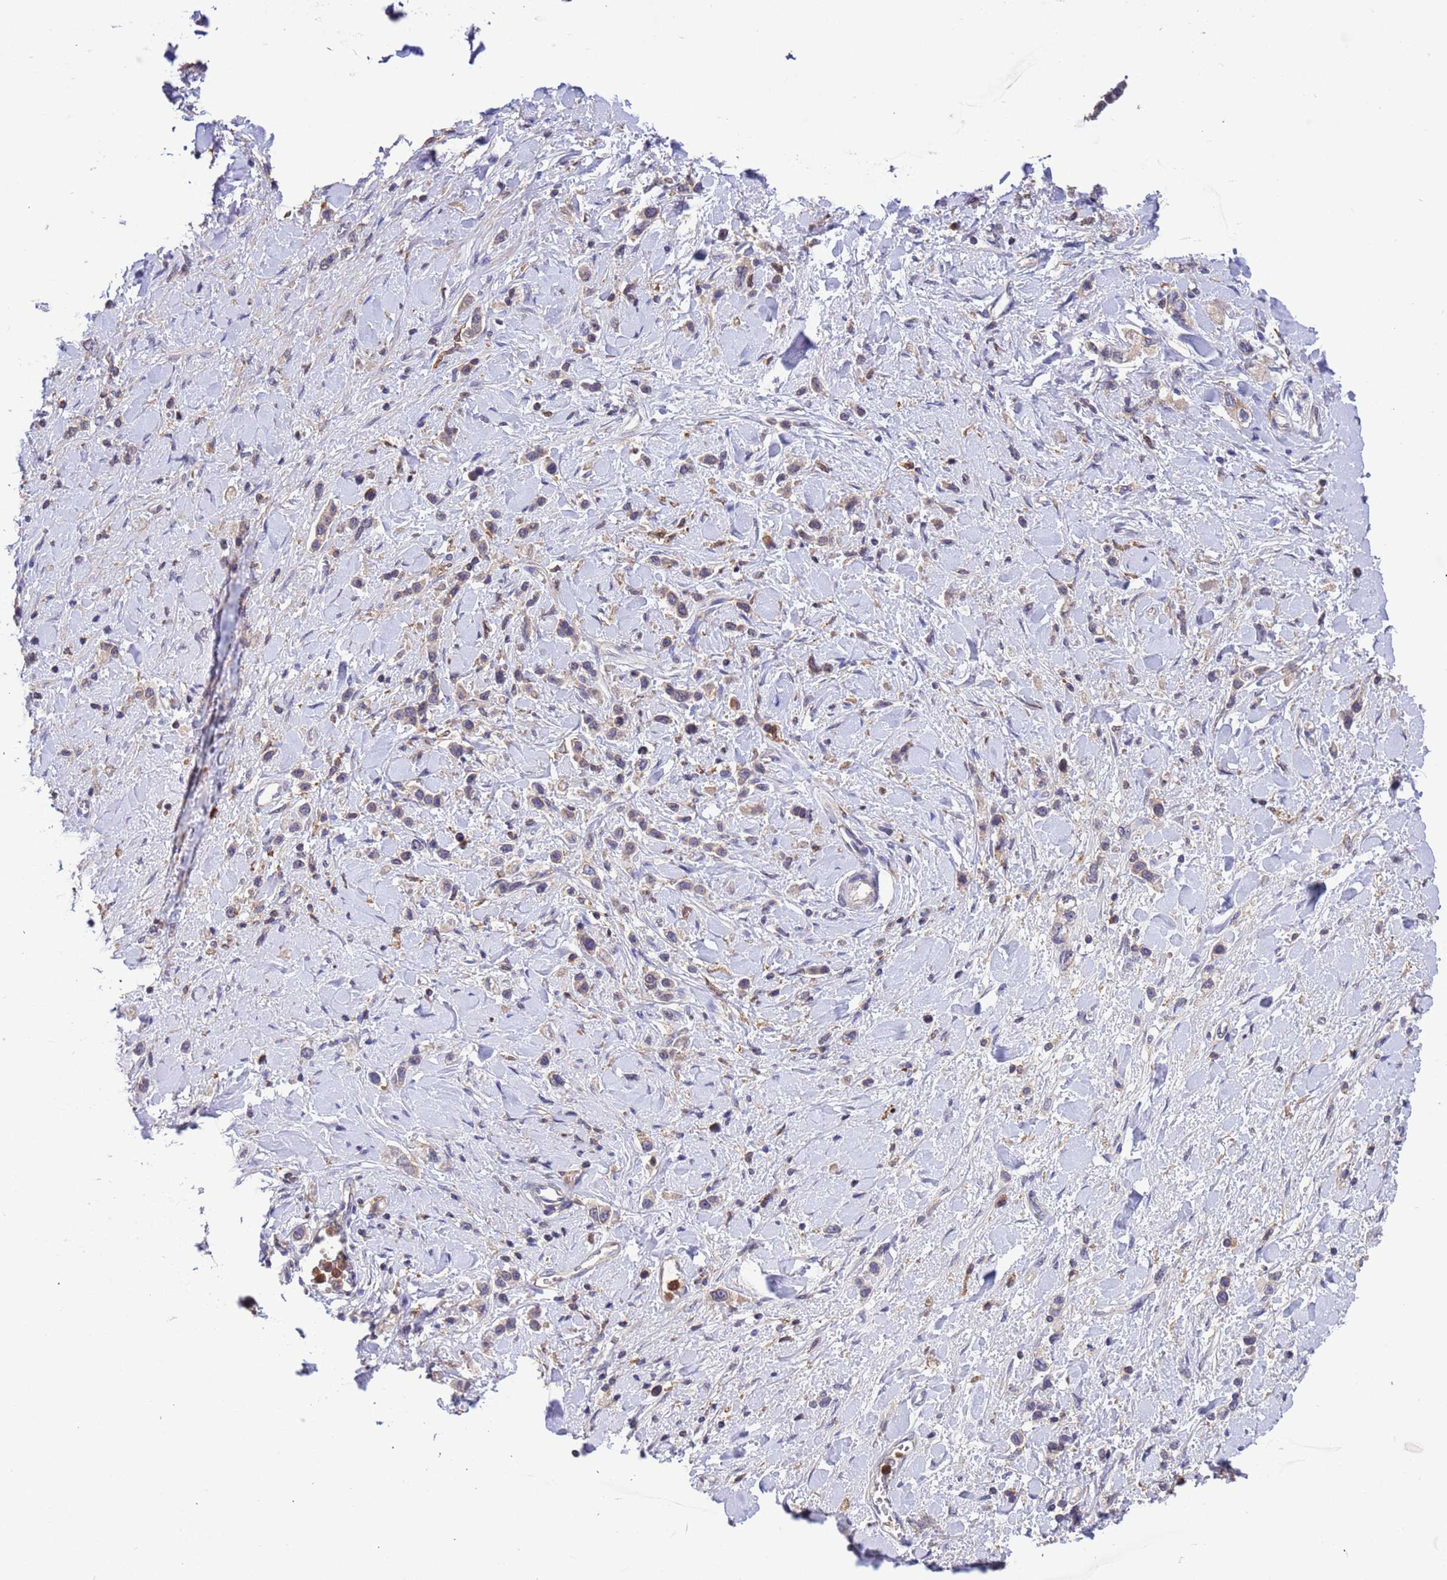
{"staining": {"intensity": "negative", "quantity": "none", "location": "none"}, "tissue": "stomach cancer", "cell_type": "Tumor cells", "image_type": "cancer", "snomed": [{"axis": "morphology", "description": "Normal tissue, NOS"}, {"axis": "morphology", "description": "Adenocarcinoma, NOS"}, {"axis": "topography", "description": "Stomach, upper"}, {"axis": "topography", "description": "Stomach"}], "caption": "Immunohistochemical staining of adenocarcinoma (stomach) reveals no significant positivity in tumor cells.", "gene": "AMPD3", "patient": {"sex": "female", "age": 65}}